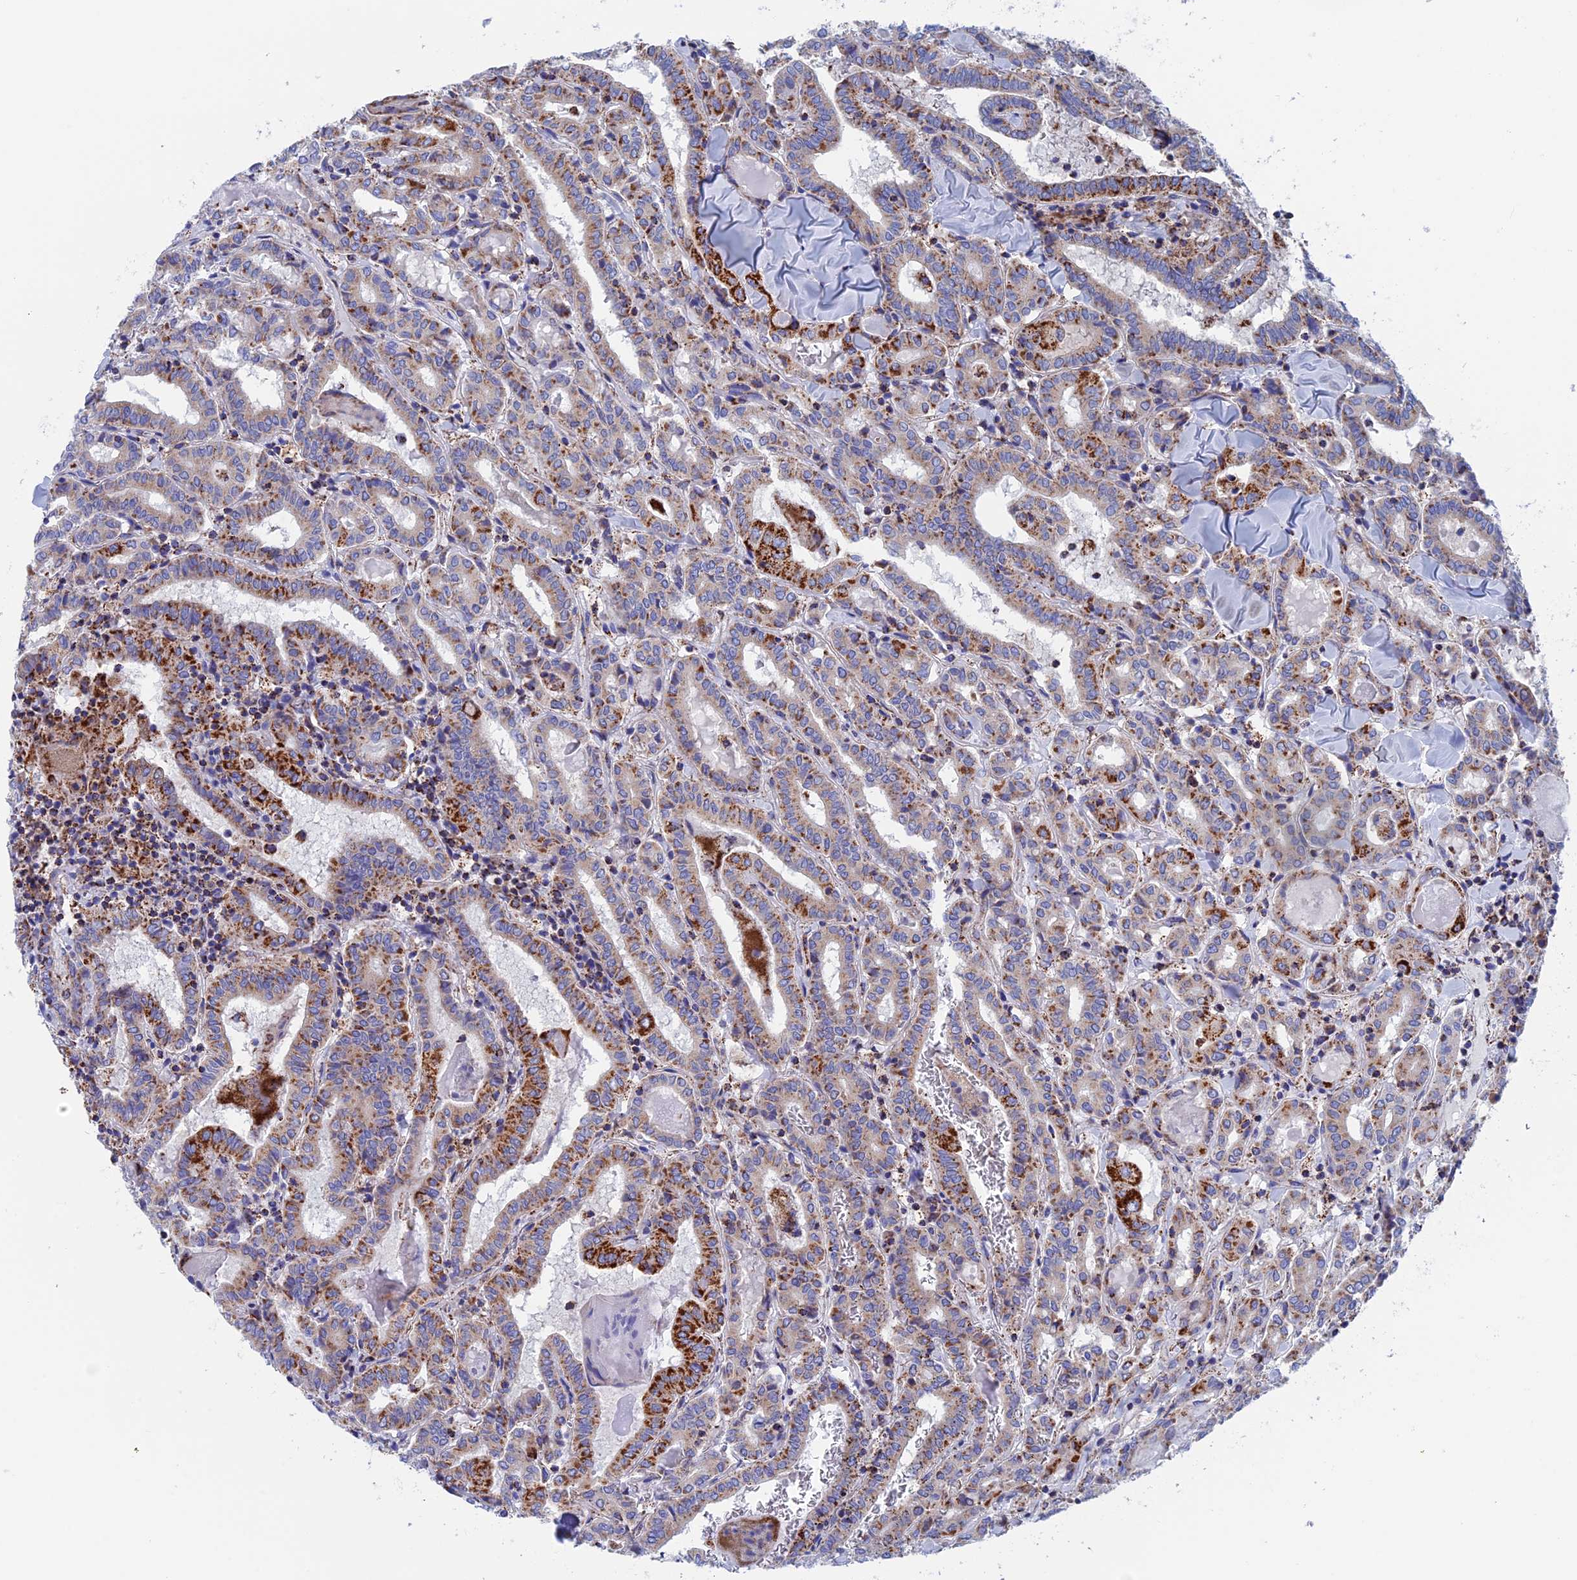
{"staining": {"intensity": "strong", "quantity": "25%-75%", "location": "cytoplasmic/membranous"}, "tissue": "thyroid cancer", "cell_type": "Tumor cells", "image_type": "cancer", "snomed": [{"axis": "morphology", "description": "Papillary adenocarcinoma, NOS"}, {"axis": "topography", "description": "Thyroid gland"}], "caption": "An image of human thyroid cancer (papillary adenocarcinoma) stained for a protein shows strong cytoplasmic/membranous brown staining in tumor cells. (DAB IHC with brightfield microscopy, high magnification).", "gene": "WDR83", "patient": {"sex": "female", "age": 72}}